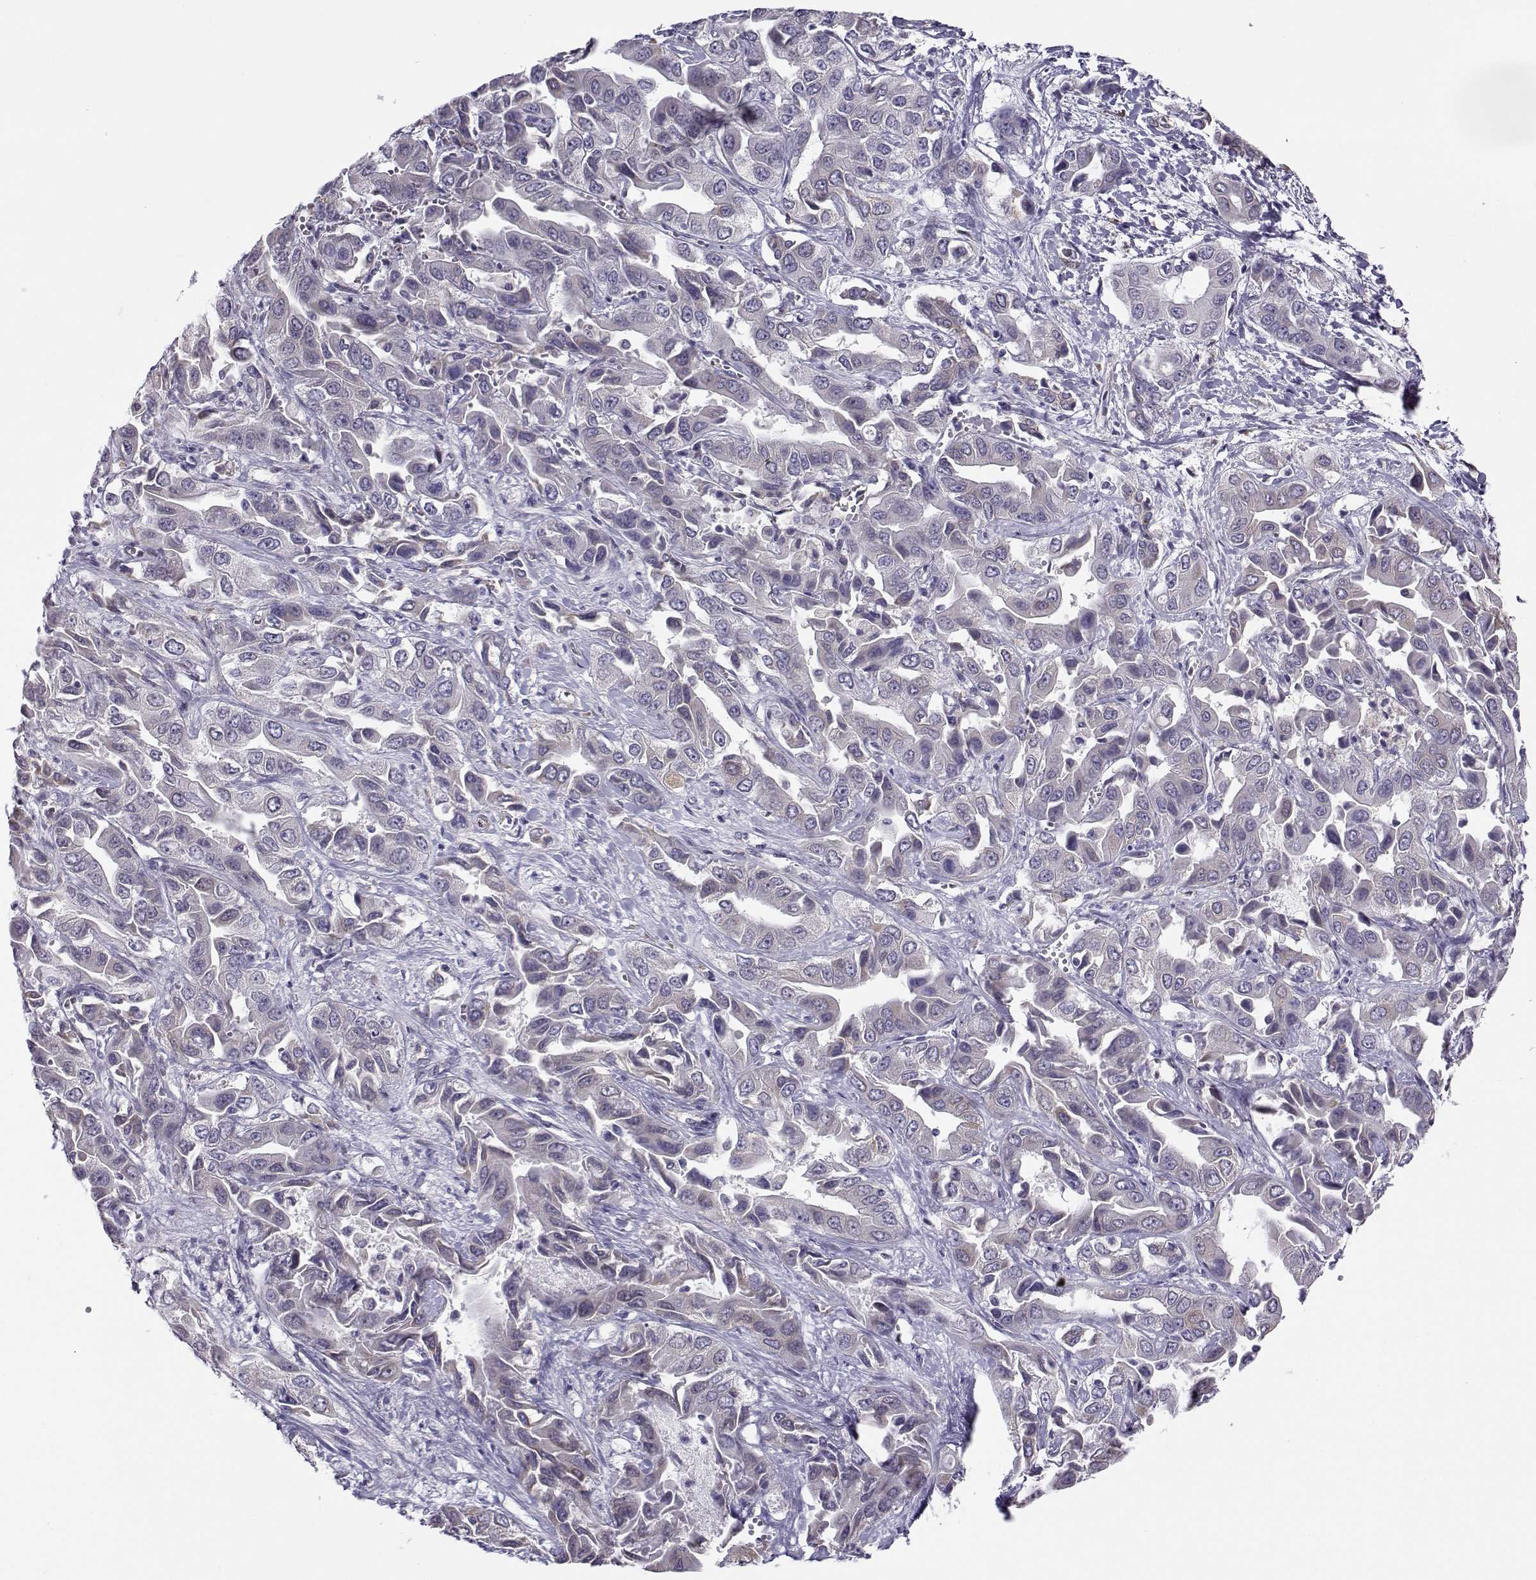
{"staining": {"intensity": "weak", "quantity": "<25%", "location": "cytoplasmic/membranous"}, "tissue": "liver cancer", "cell_type": "Tumor cells", "image_type": "cancer", "snomed": [{"axis": "morphology", "description": "Cholangiocarcinoma"}, {"axis": "topography", "description": "Liver"}], "caption": "Immunohistochemistry (IHC) of human liver cancer shows no staining in tumor cells. The staining was performed using DAB (3,3'-diaminobenzidine) to visualize the protein expression in brown, while the nuclei were stained in blue with hematoxylin (Magnification: 20x).", "gene": "BEND6", "patient": {"sex": "female", "age": 52}}